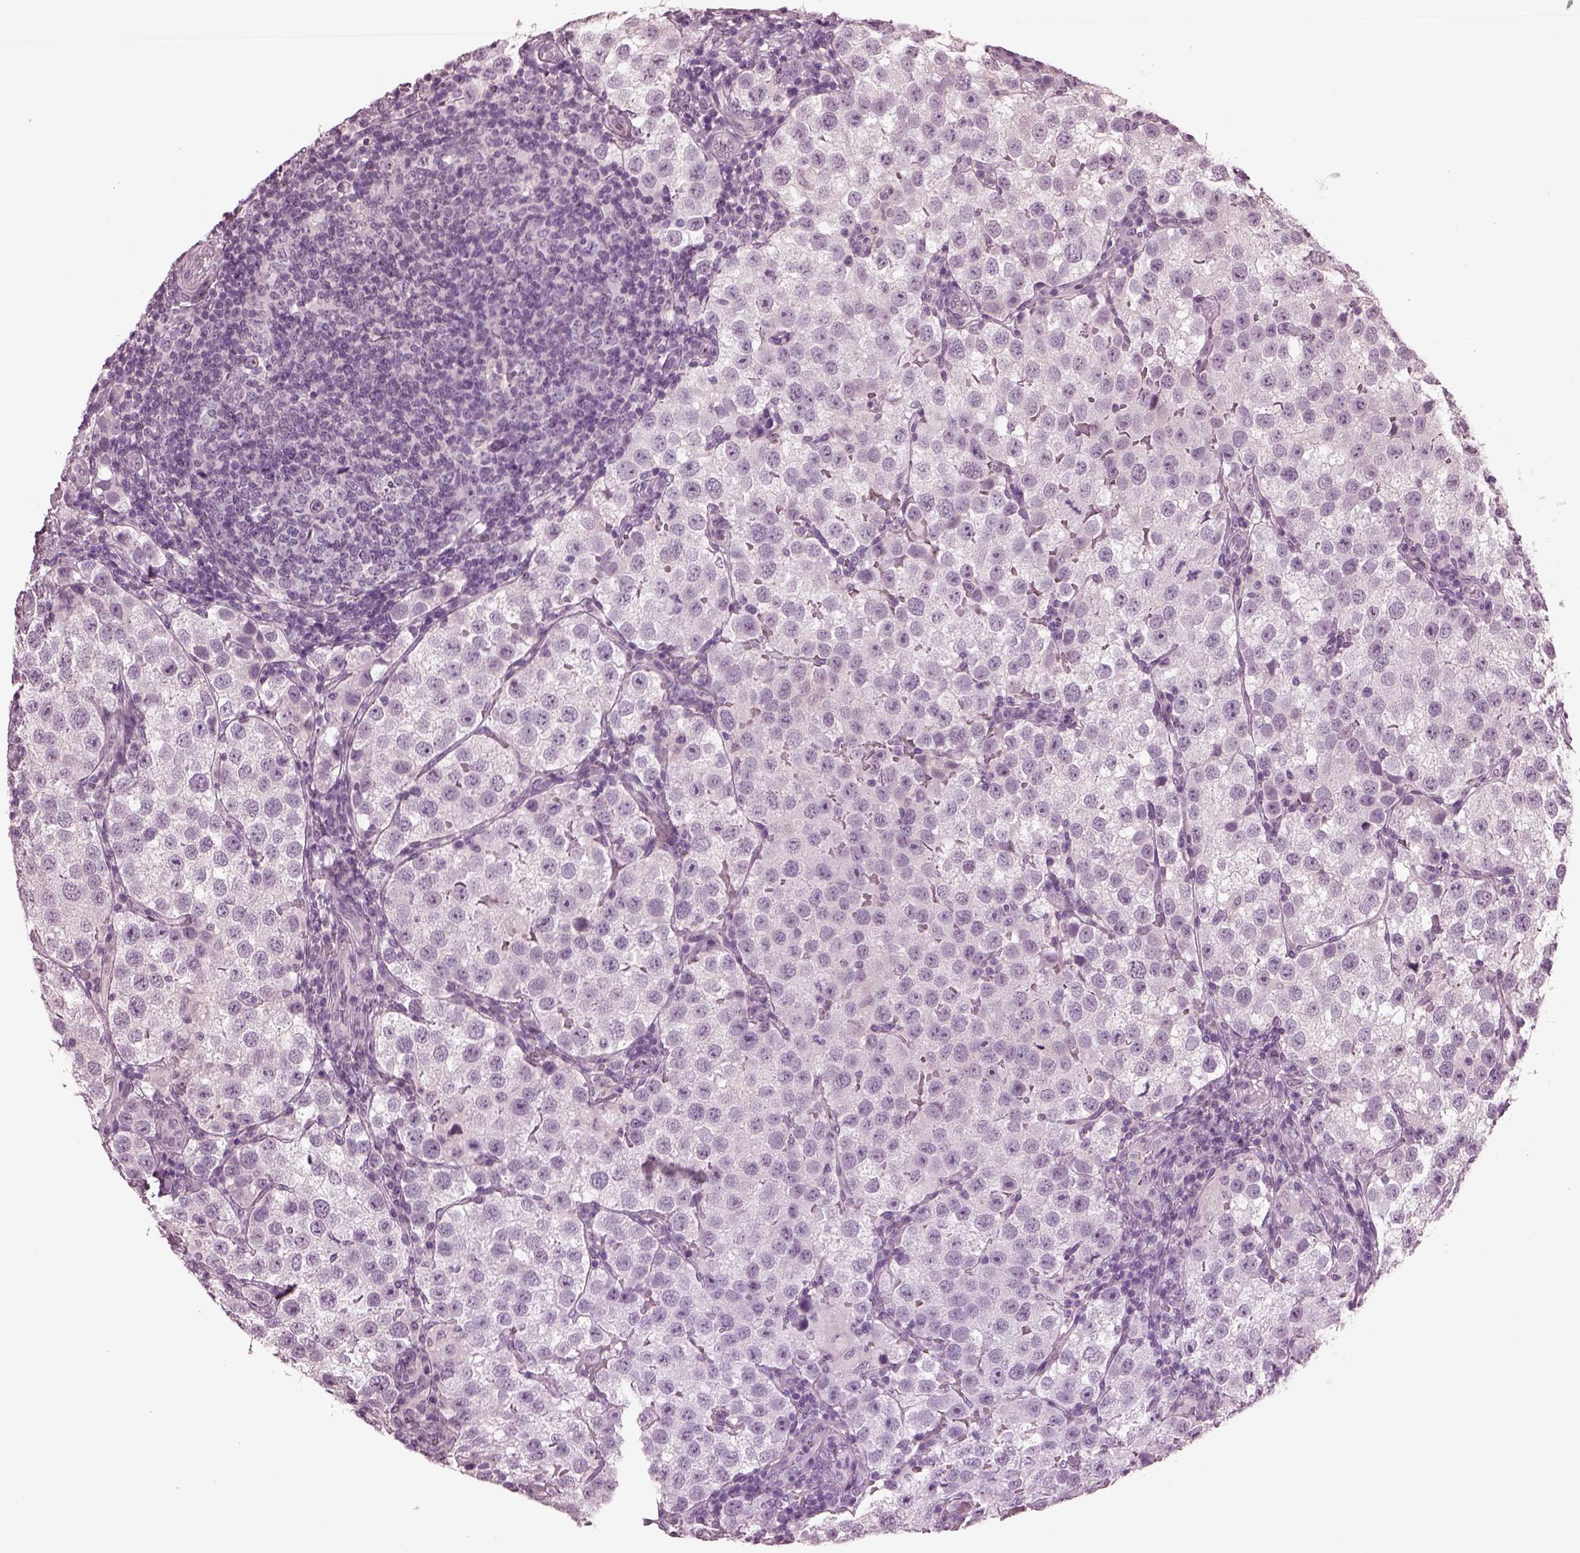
{"staining": {"intensity": "negative", "quantity": "none", "location": "none"}, "tissue": "testis cancer", "cell_type": "Tumor cells", "image_type": "cancer", "snomed": [{"axis": "morphology", "description": "Seminoma, NOS"}, {"axis": "topography", "description": "Testis"}], "caption": "A histopathology image of human testis seminoma is negative for staining in tumor cells.", "gene": "MIB2", "patient": {"sex": "male", "age": 37}}